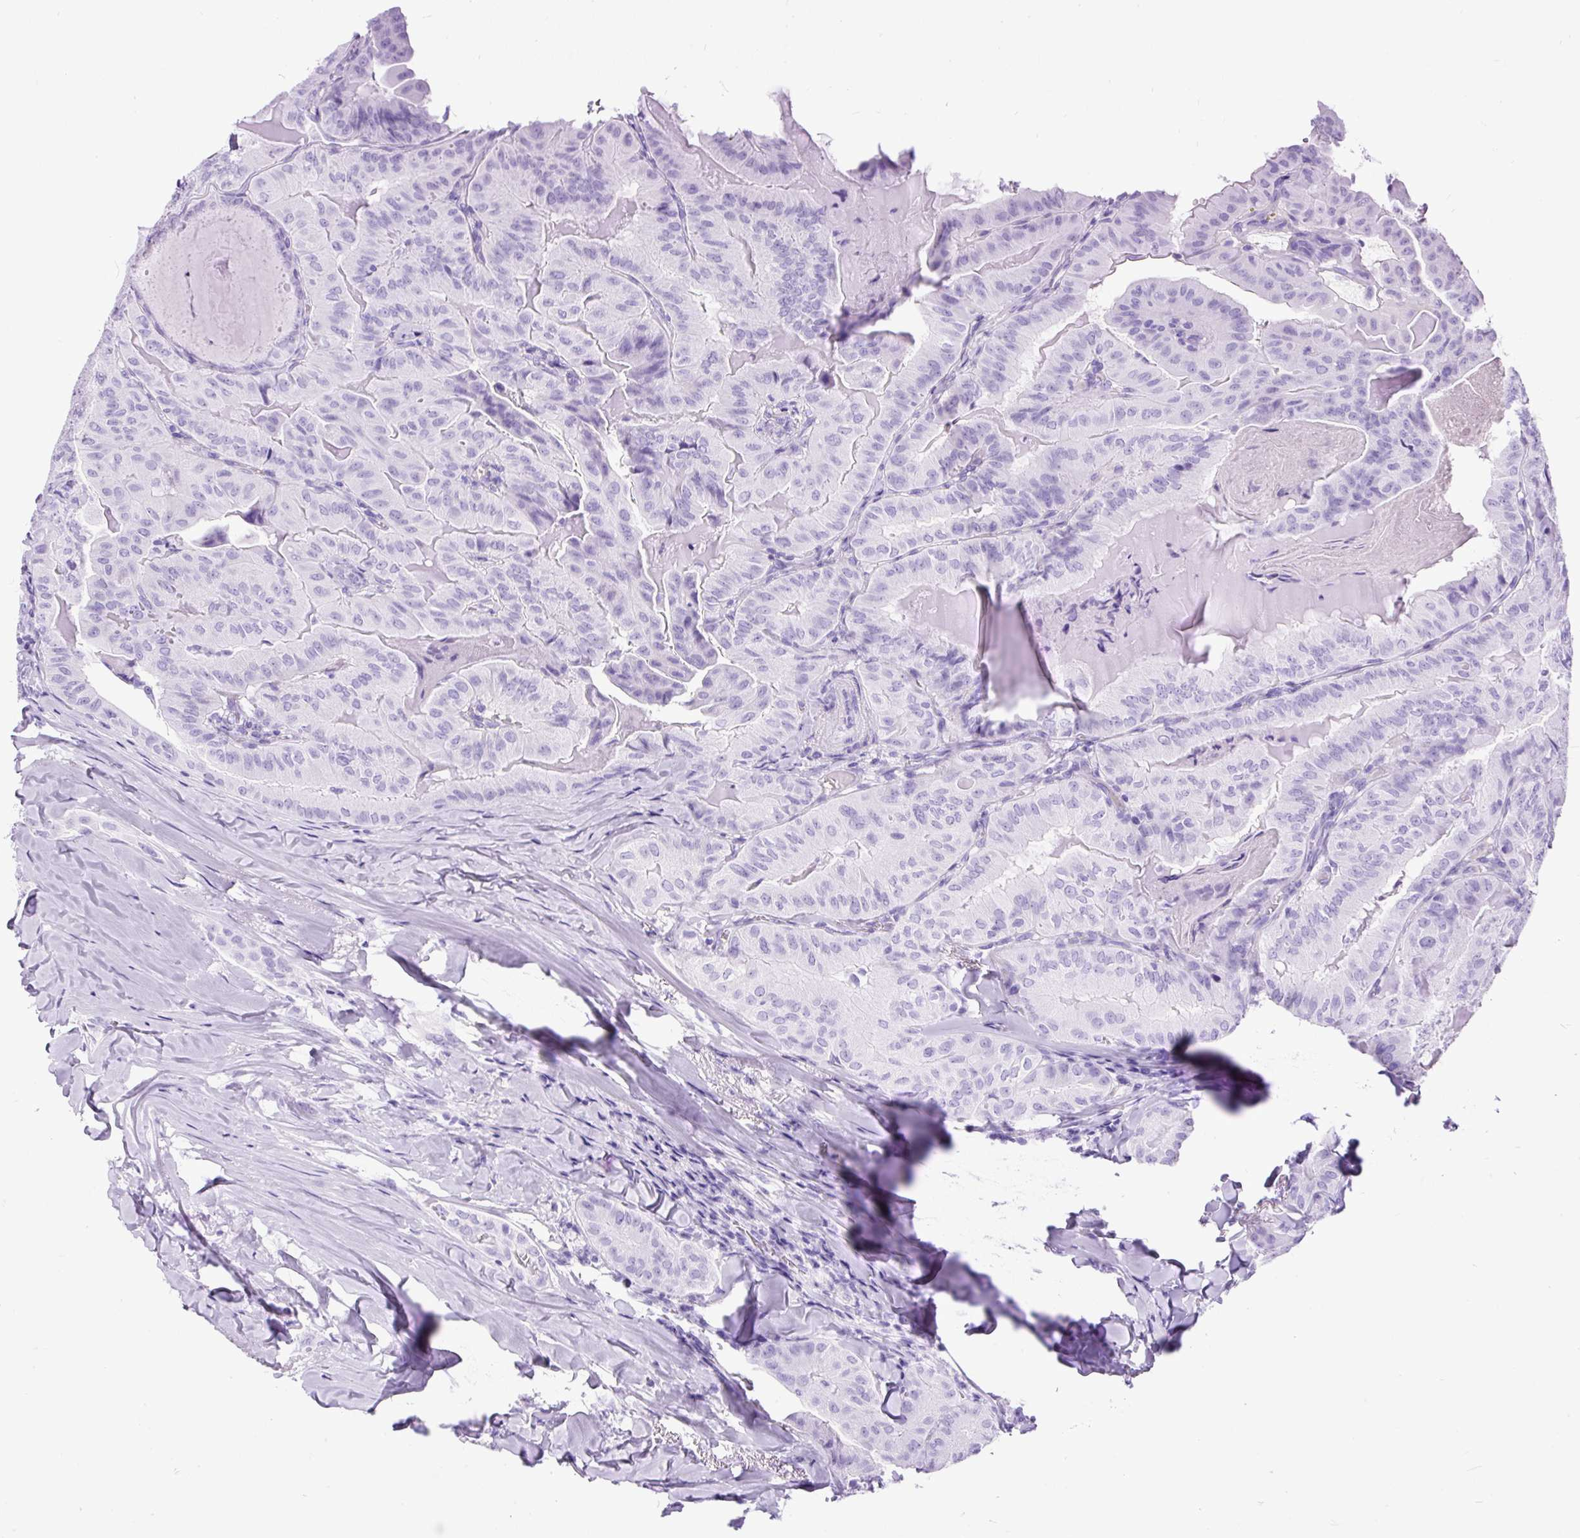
{"staining": {"intensity": "negative", "quantity": "none", "location": "none"}, "tissue": "thyroid cancer", "cell_type": "Tumor cells", "image_type": "cancer", "snomed": [{"axis": "morphology", "description": "Papillary adenocarcinoma, NOS"}, {"axis": "topography", "description": "Thyroid gland"}], "caption": "Thyroid papillary adenocarcinoma stained for a protein using immunohistochemistry (IHC) displays no positivity tumor cells.", "gene": "CEL", "patient": {"sex": "female", "age": 68}}